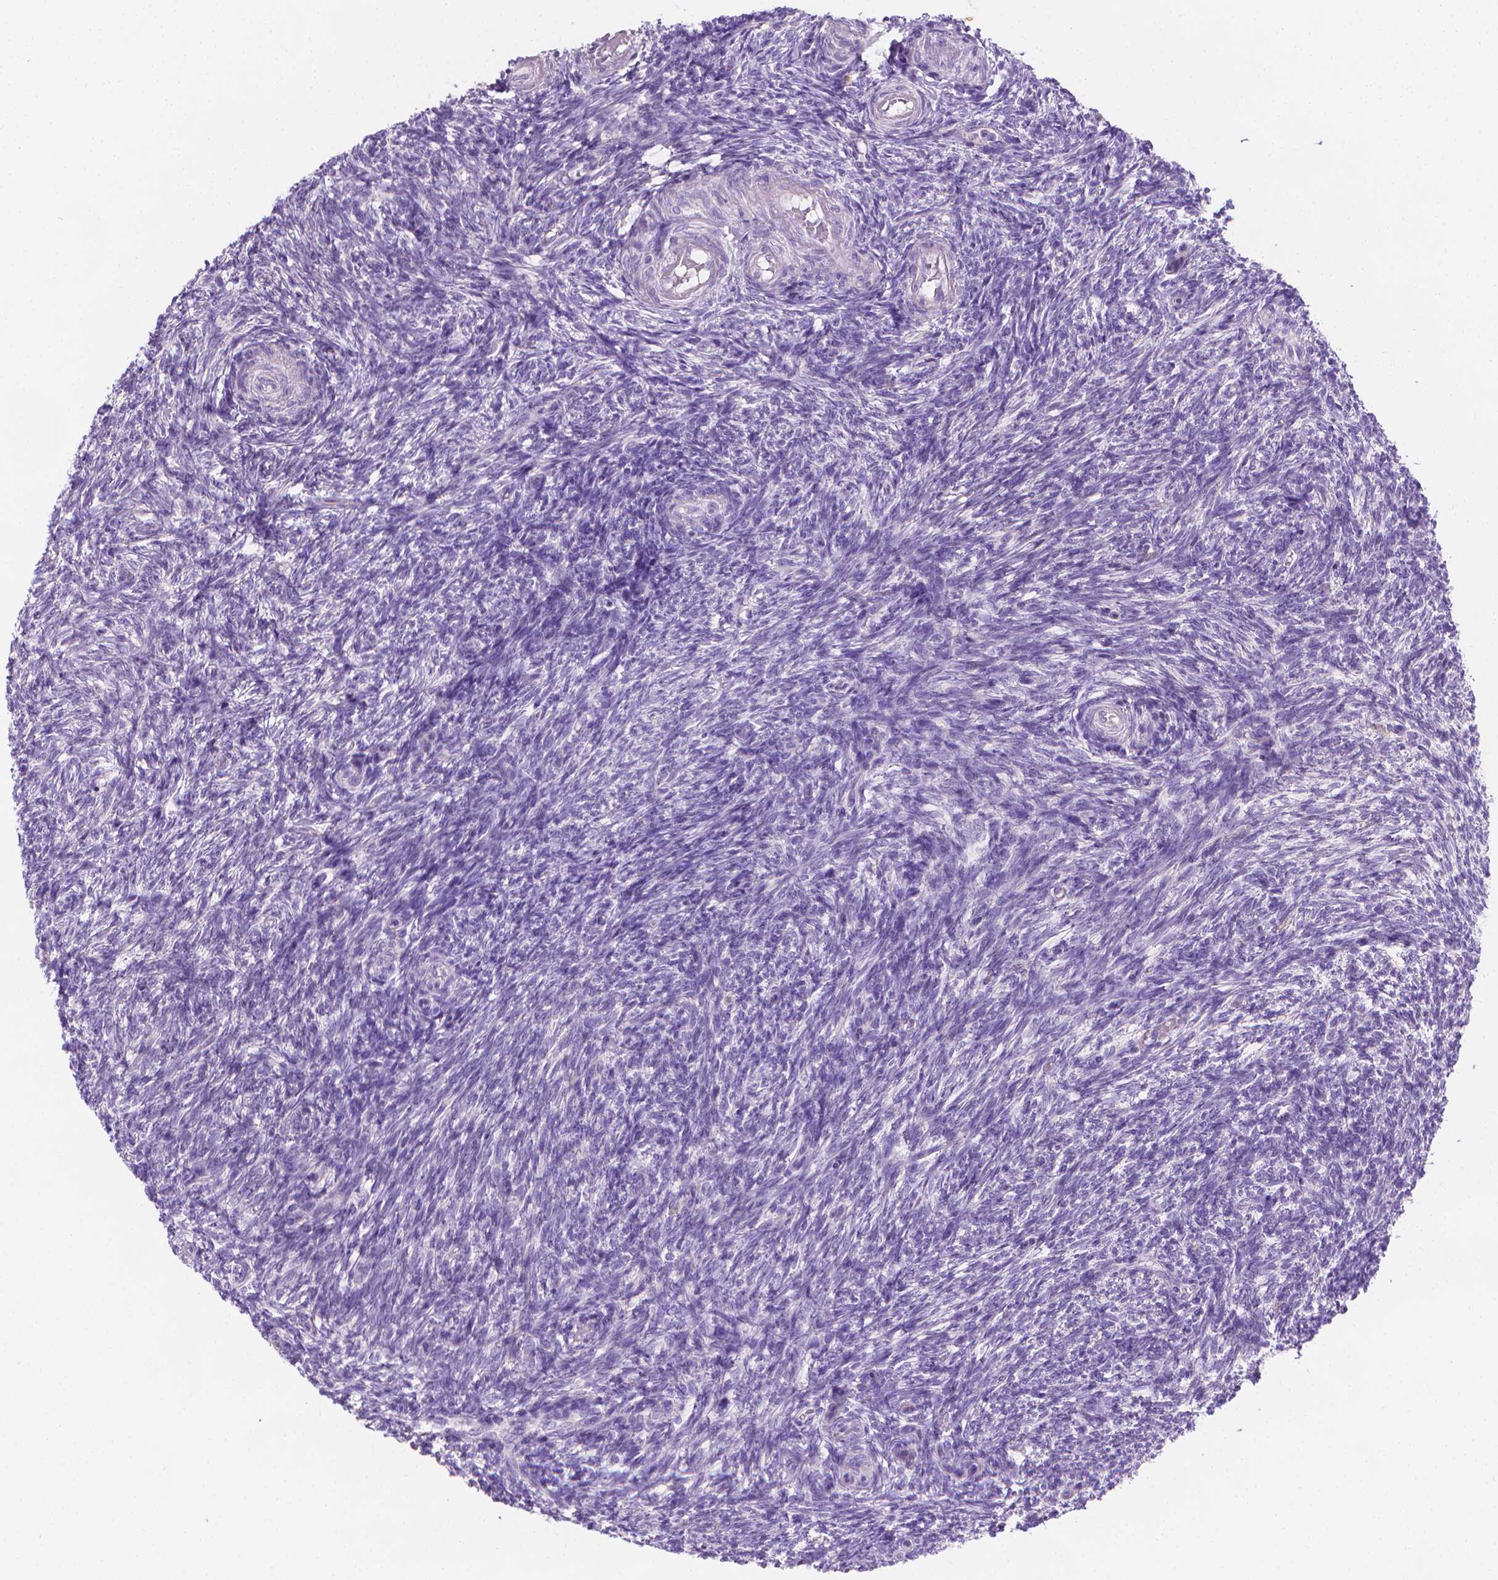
{"staining": {"intensity": "weak", "quantity": ">75%", "location": "cytoplasmic/membranous"}, "tissue": "ovary", "cell_type": "Follicle cells", "image_type": "normal", "snomed": [{"axis": "morphology", "description": "Normal tissue, NOS"}, {"axis": "topography", "description": "Ovary"}], "caption": "High-power microscopy captured an IHC micrograph of benign ovary, revealing weak cytoplasmic/membranous staining in approximately >75% of follicle cells.", "gene": "FASN", "patient": {"sex": "female", "age": 39}}